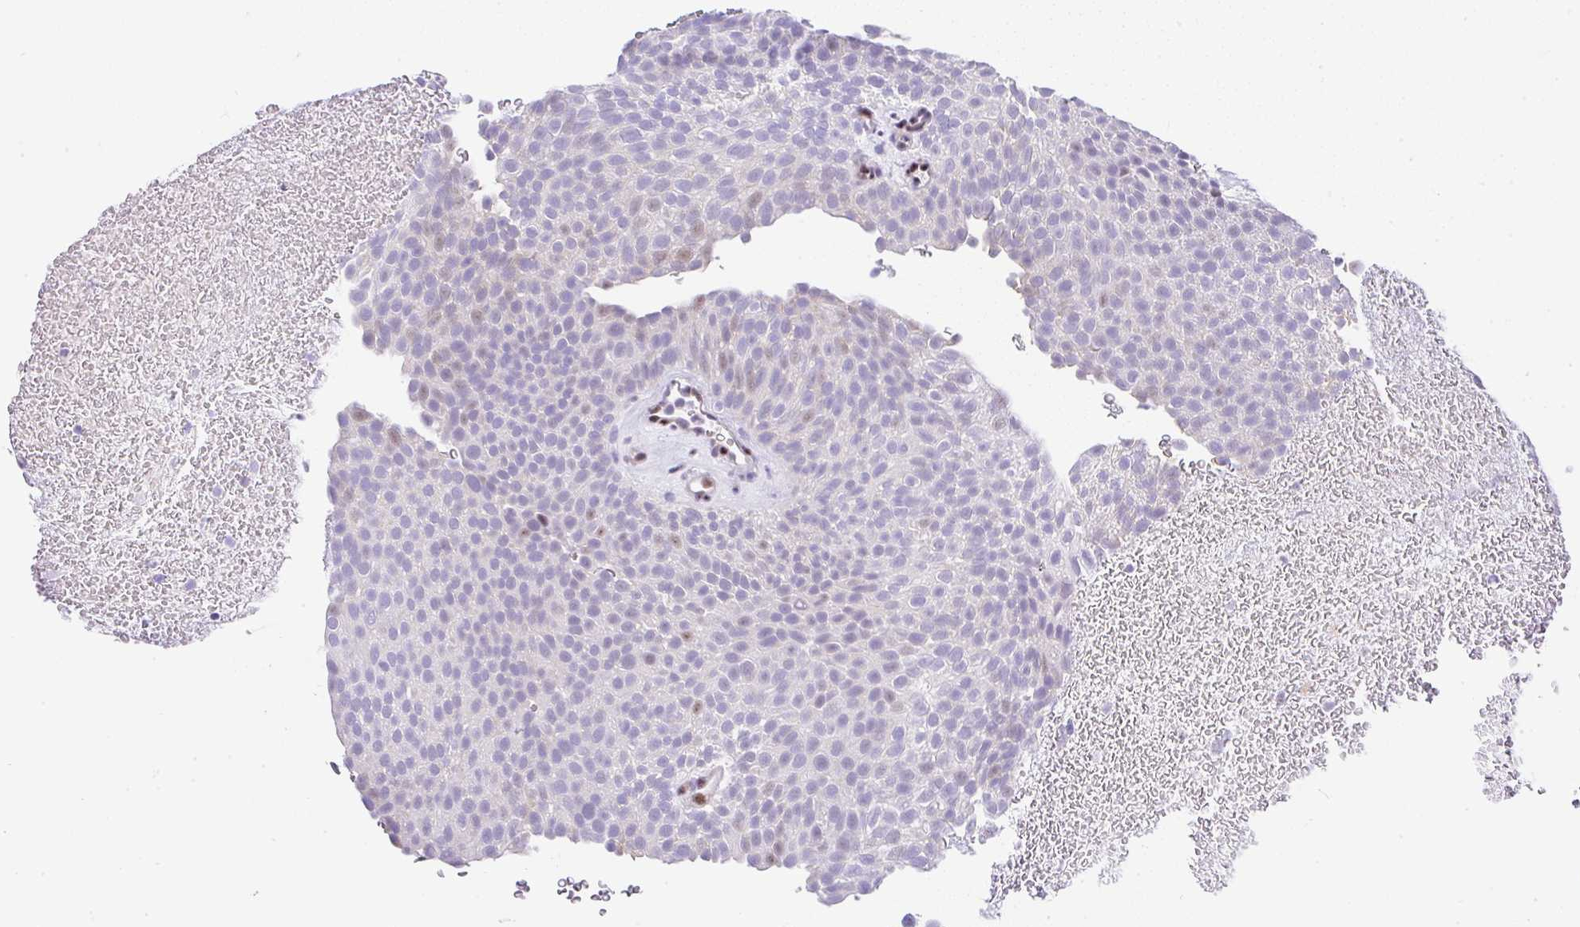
{"staining": {"intensity": "weak", "quantity": "<25%", "location": "nuclear"}, "tissue": "urothelial cancer", "cell_type": "Tumor cells", "image_type": "cancer", "snomed": [{"axis": "morphology", "description": "Urothelial carcinoma, Low grade"}, {"axis": "topography", "description": "Urinary bladder"}], "caption": "The micrograph exhibits no significant positivity in tumor cells of low-grade urothelial carcinoma. (DAB immunohistochemistry (IHC), high magnification).", "gene": "NR1D2", "patient": {"sex": "male", "age": 78}}